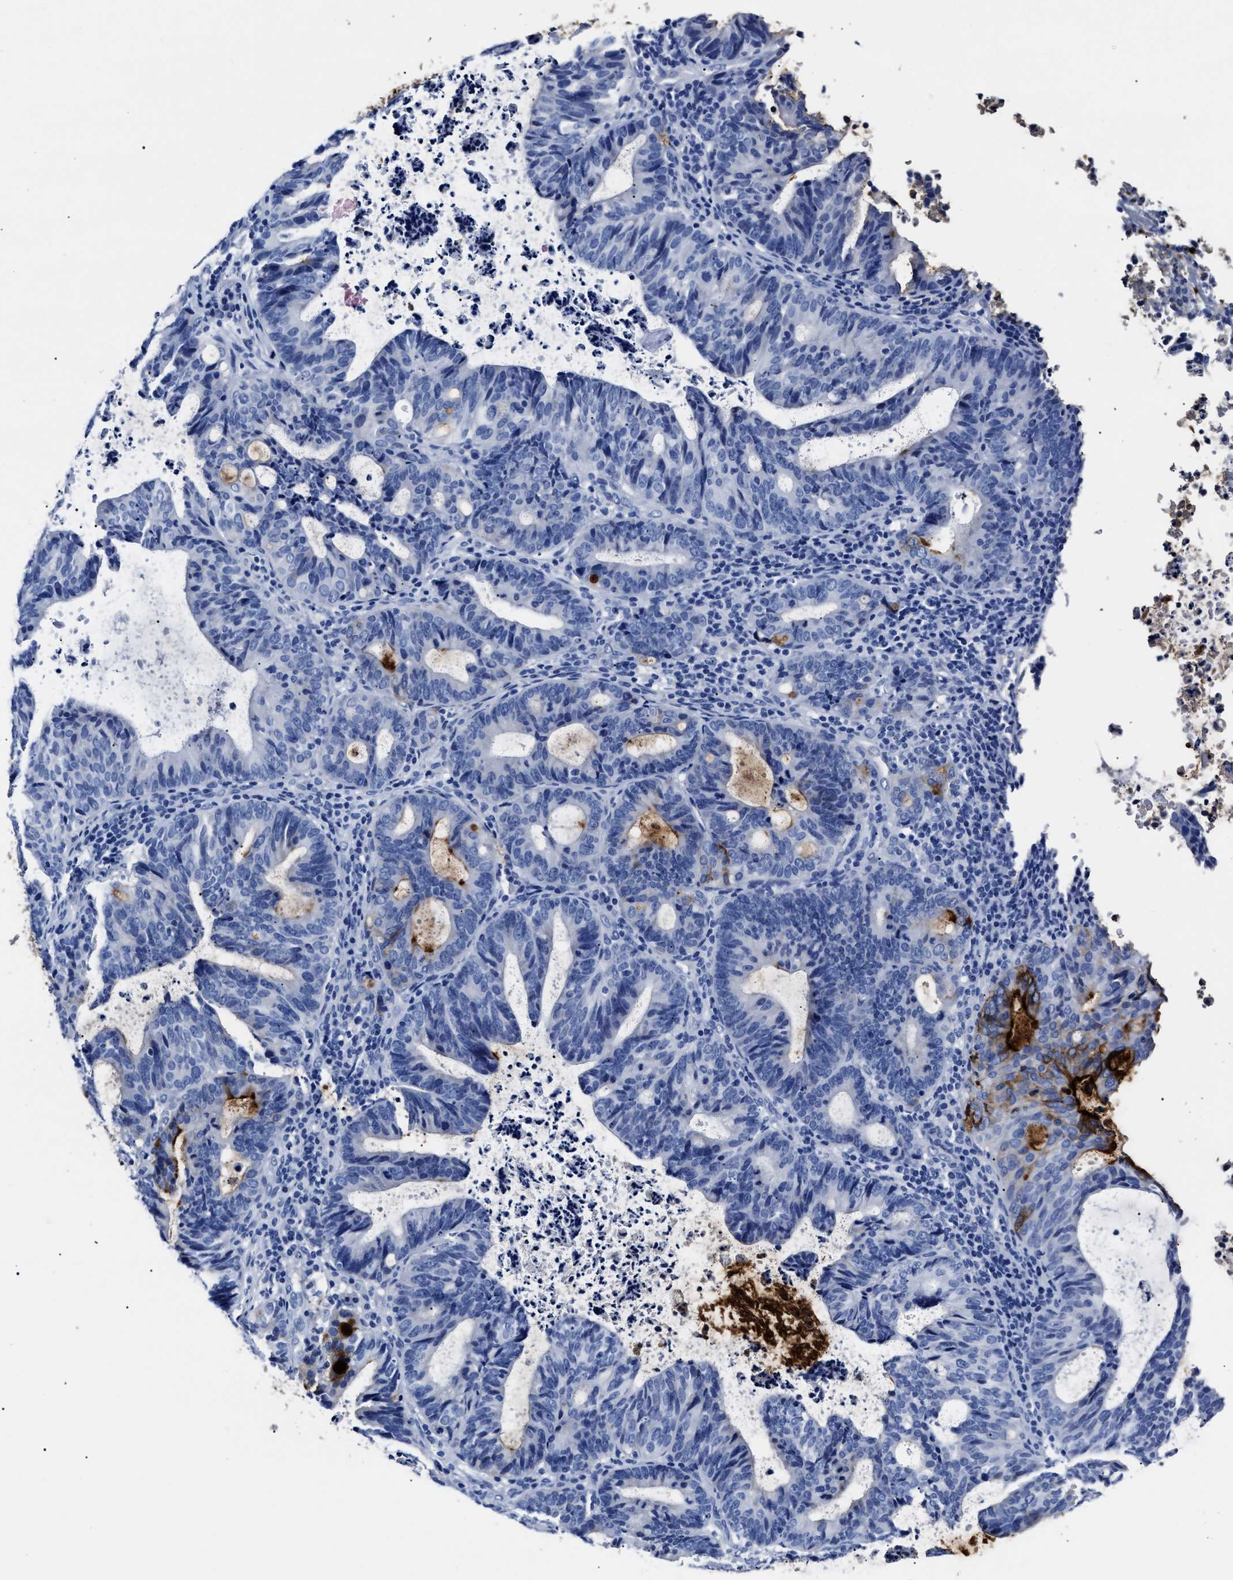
{"staining": {"intensity": "strong", "quantity": "<25%", "location": "cytoplasmic/membranous"}, "tissue": "endometrial cancer", "cell_type": "Tumor cells", "image_type": "cancer", "snomed": [{"axis": "morphology", "description": "Adenocarcinoma, NOS"}, {"axis": "topography", "description": "Uterus"}], "caption": "Strong cytoplasmic/membranous positivity is identified in about <25% of tumor cells in endometrial adenocarcinoma.", "gene": "ALPG", "patient": {"sex": "female", "age": 83}}